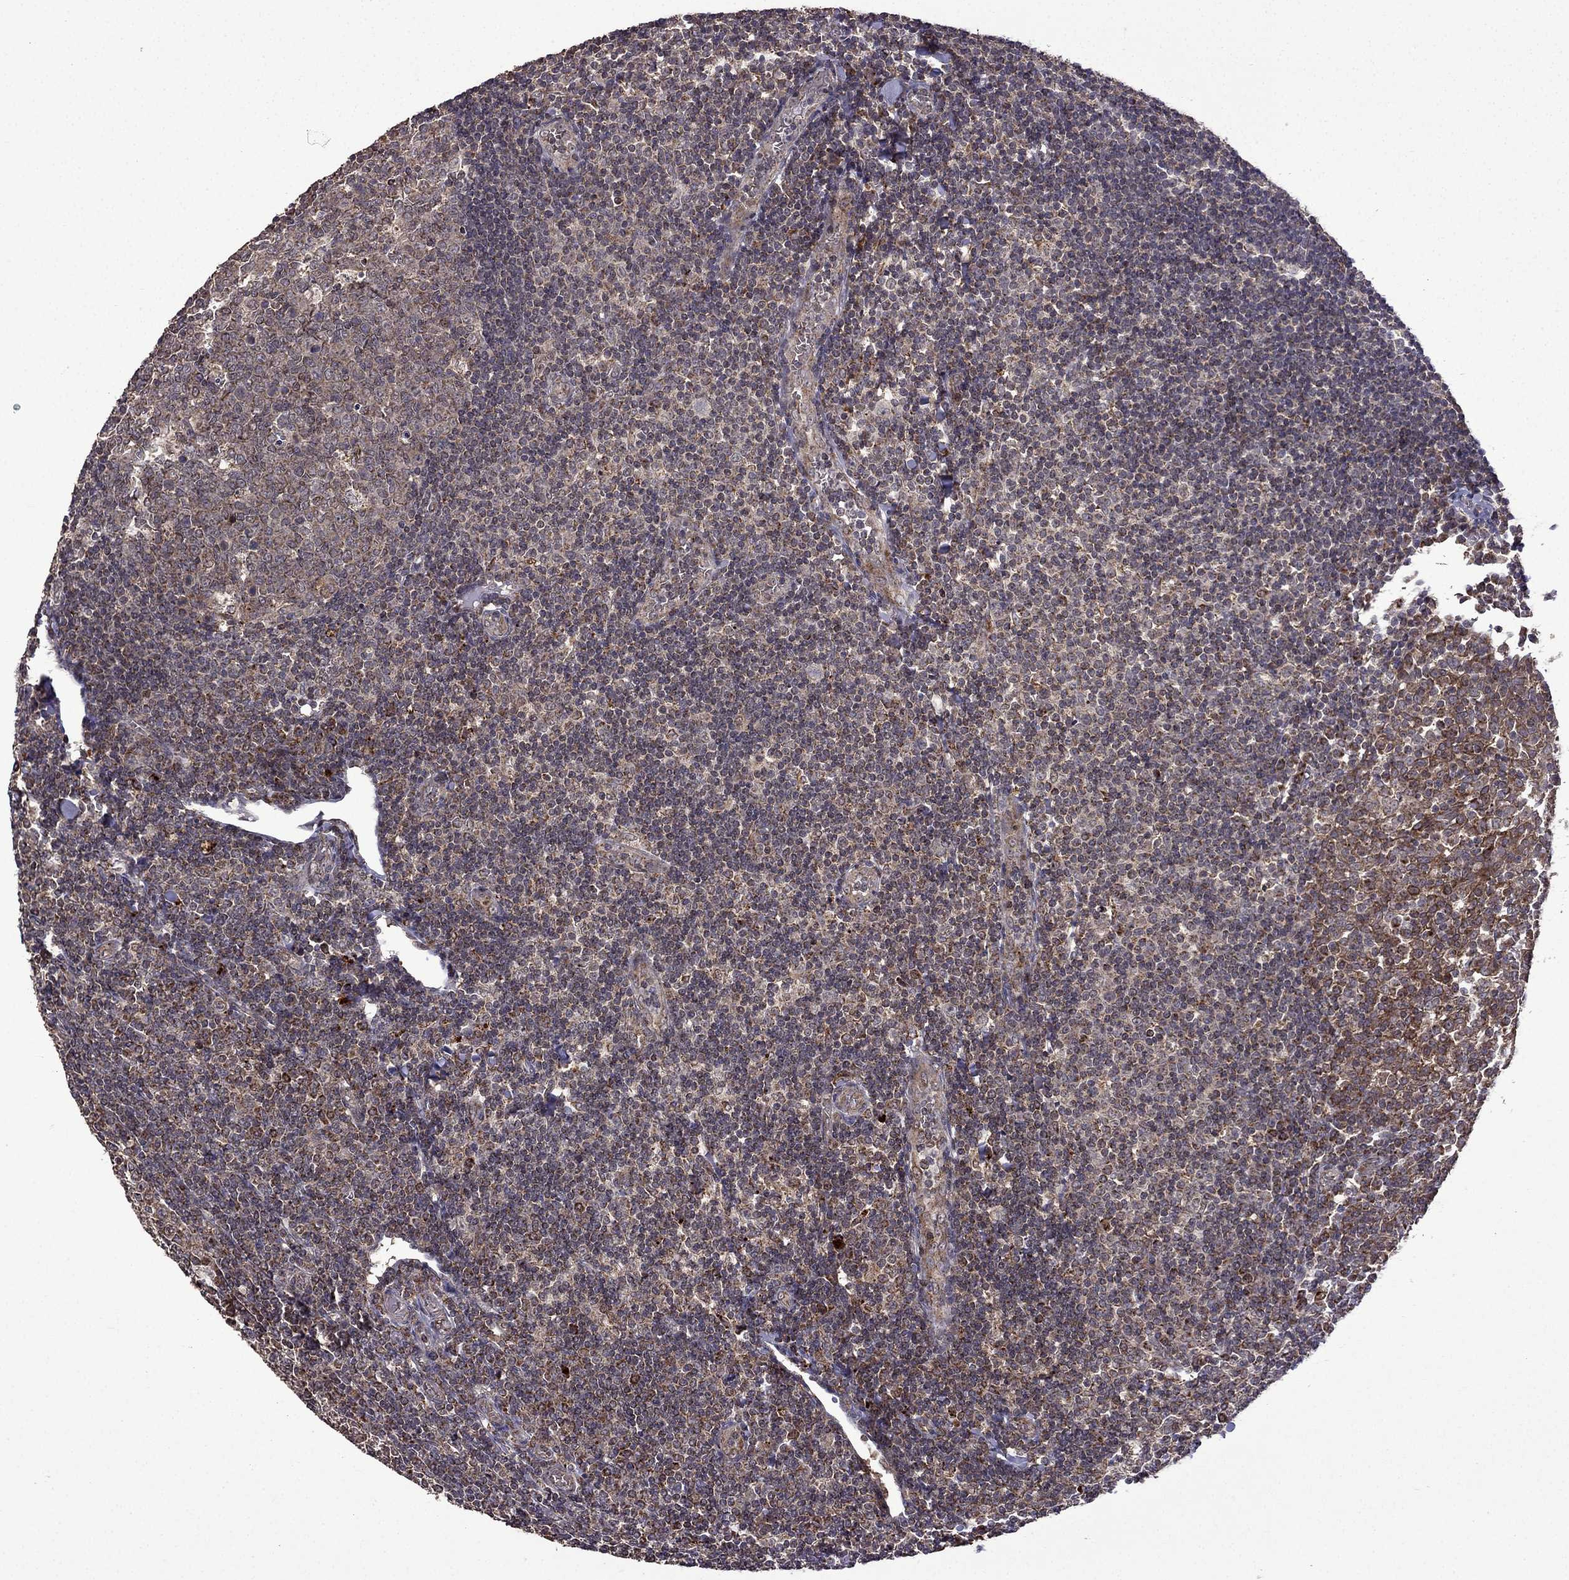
{"staining": {"intensity": "weak", "quantity": "25%-75%", "location": "cytoplasmic/membranous"}, "tissue": "tonsil", "cell_type": "Germinal center cells", "image_type": "normal", "snomed": [{"axis": "morphology", "description": "Normal tissue, NOS"}, {"axis": "topography", "description": "Tonsil"}], "caption": "An image of tonsil stained for a protein demonstrates weak cytoplasmic/membranous brown staining in germinal center cells.", "gene": "TAB2", "patient": {"sex": "female", "age": 12}}